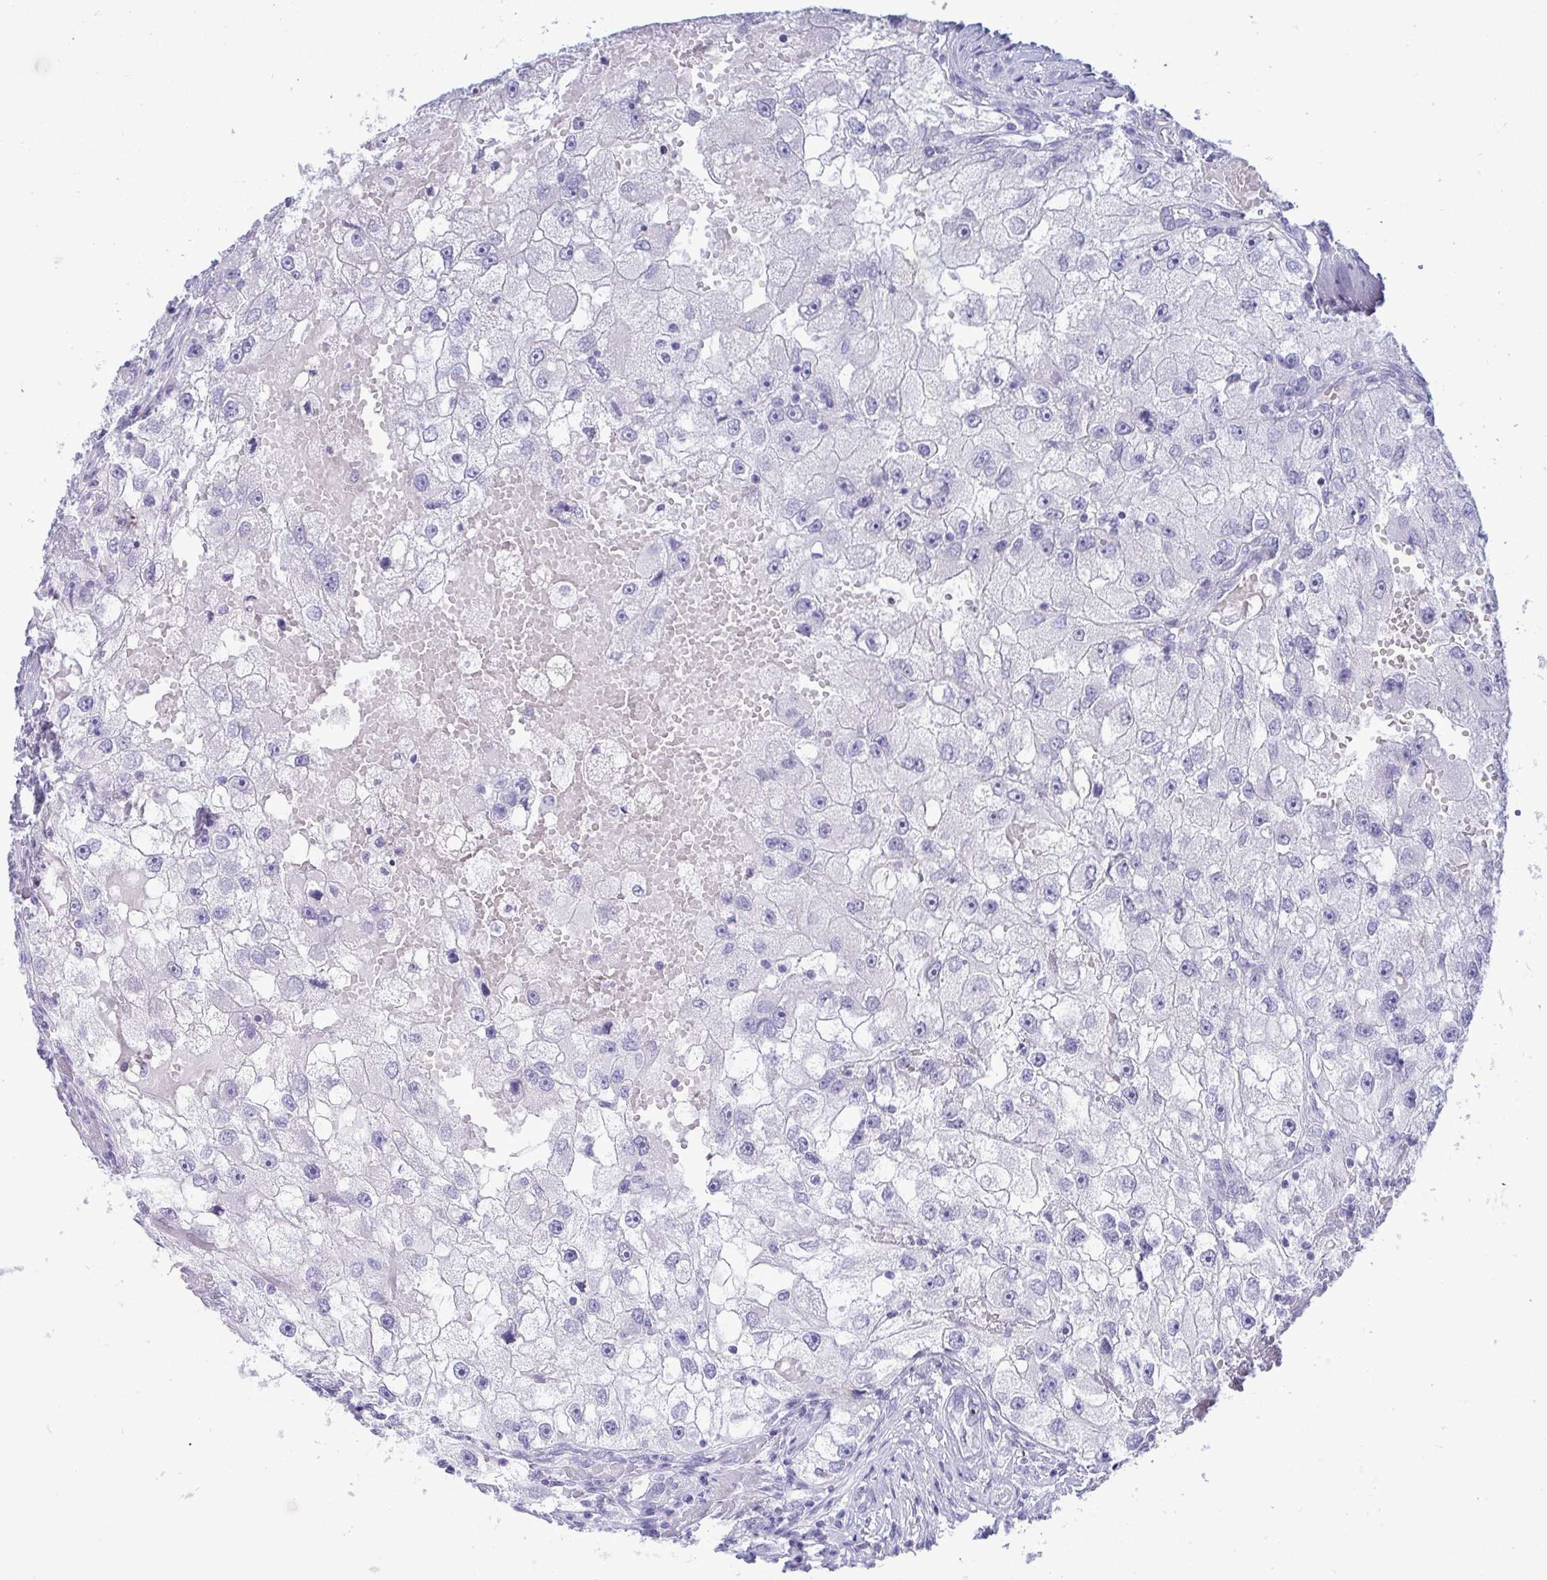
{"staining": {"intensity": "negative", "quantity": "none", "location": "none"}, "tissue": "renal cancer", "cell_type": "Tumor cells", "image_type": "cancer", "snomed": [{"axis": "morphology", "description": "Adenocarcinoma, NOS"}, {"axis": "topography", "description": "Kidney"}], "caption": "Immunohistochemistry (IHC) histopathology image of adenocarcinoma (renal) stained for a protein (brown), which exhibits no expression in tumor cells.", "gene": "ANKRD60", "patient": {"sex": "male", "age": 63}}